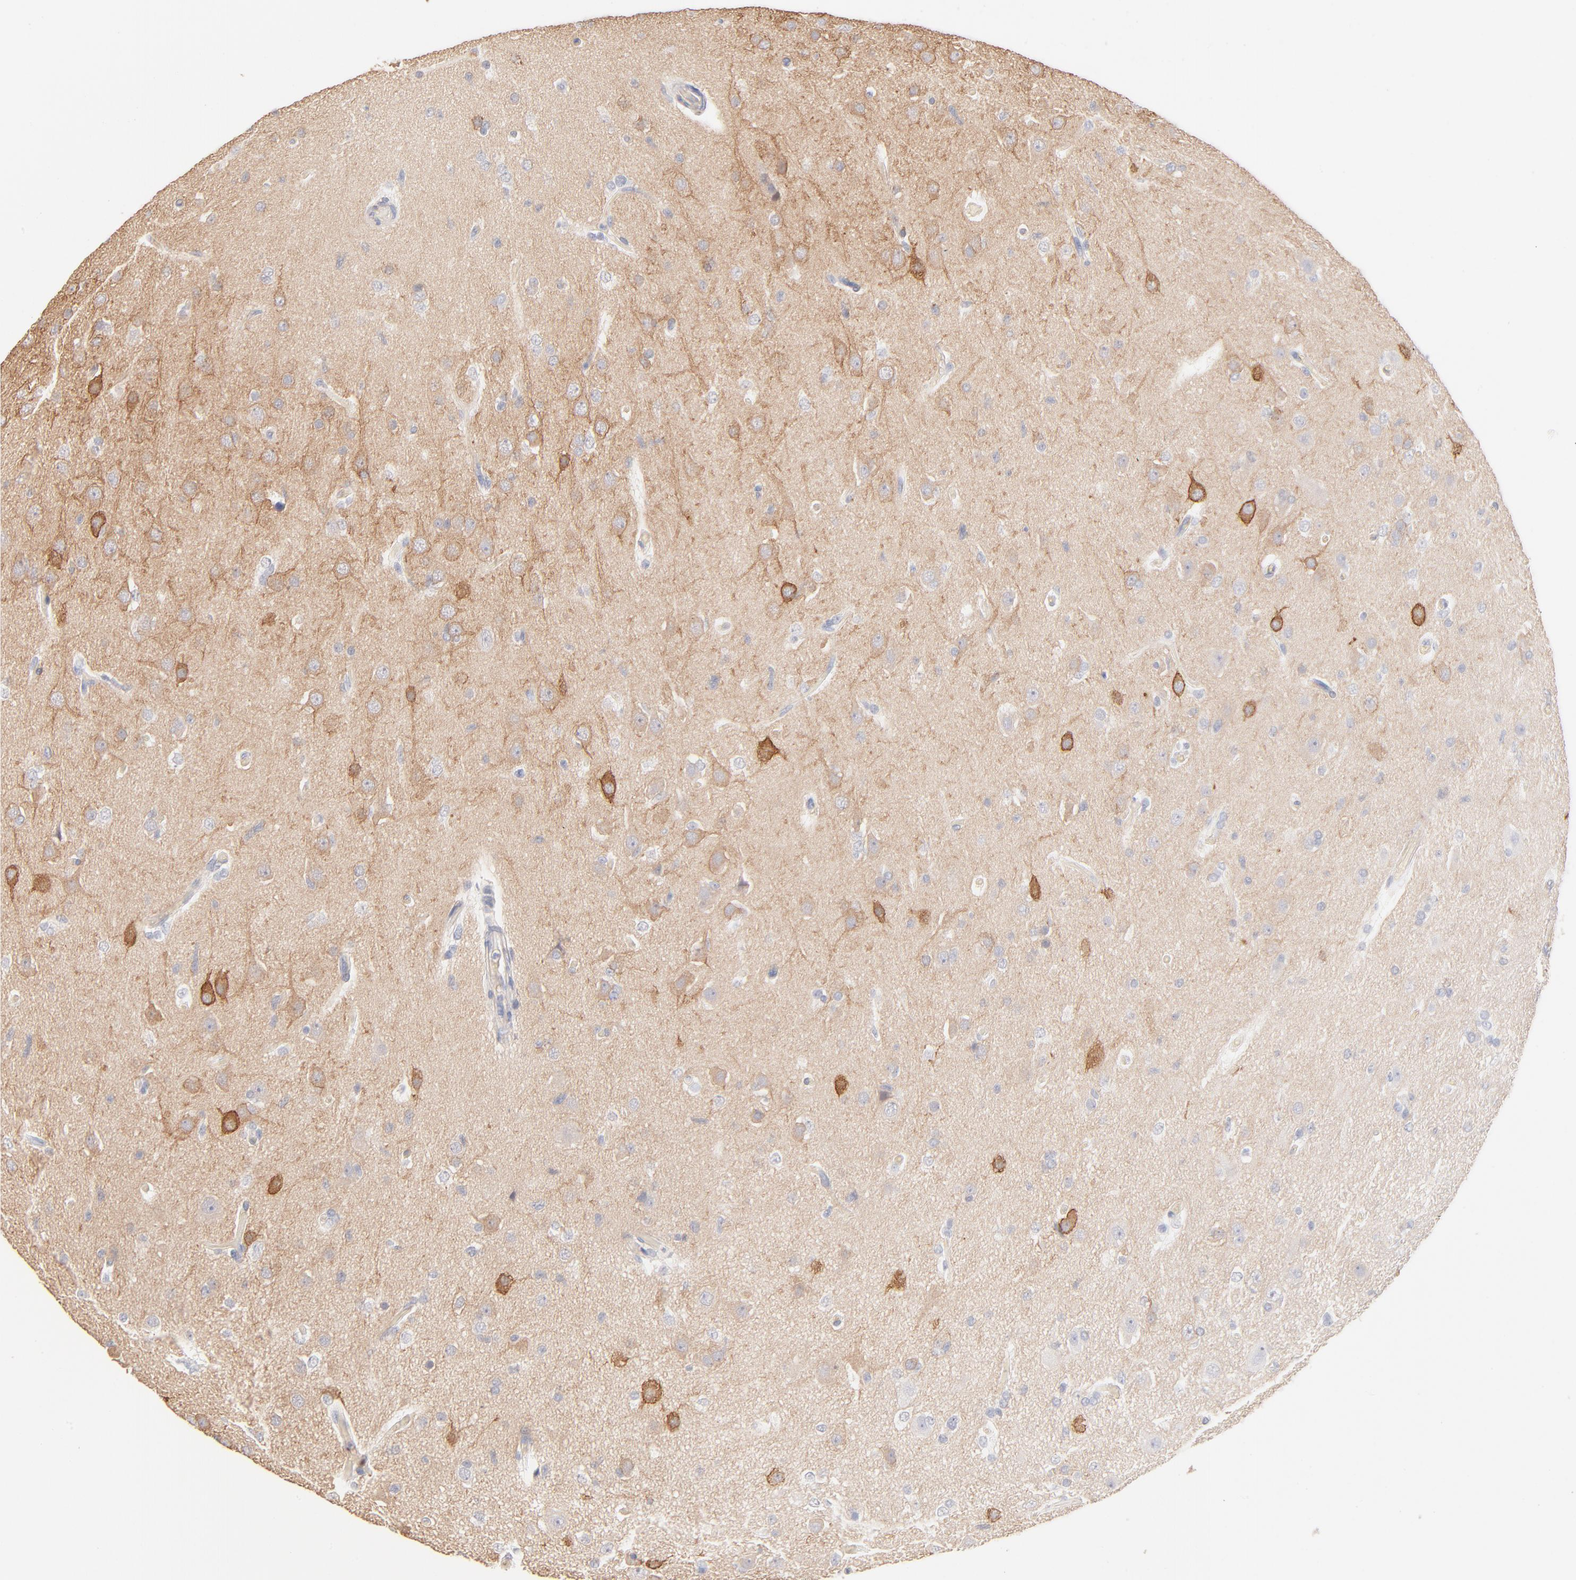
{"staining": {"intensity": "negative", "quantity": "none", "location": "none"}, "tissue": "glioma", "cell_type": "Tumor cells", "image_type": "cancer", "snomed": [{"axis": "morphology", "description": "Glioma, malignant, High grade"}, {"axis": "topography", "description": "Brain"}], "caption": "Protein analysis of malignant glioma (high-grade) displays no significant positivity in tumor cells. (DAB (3,3'-diaminobenzidine) immunohistochemistry visualized using brightfield microscopy, high magnification).", "gene": "SPTB", "patient": {"sex": "male", "age": 33}}